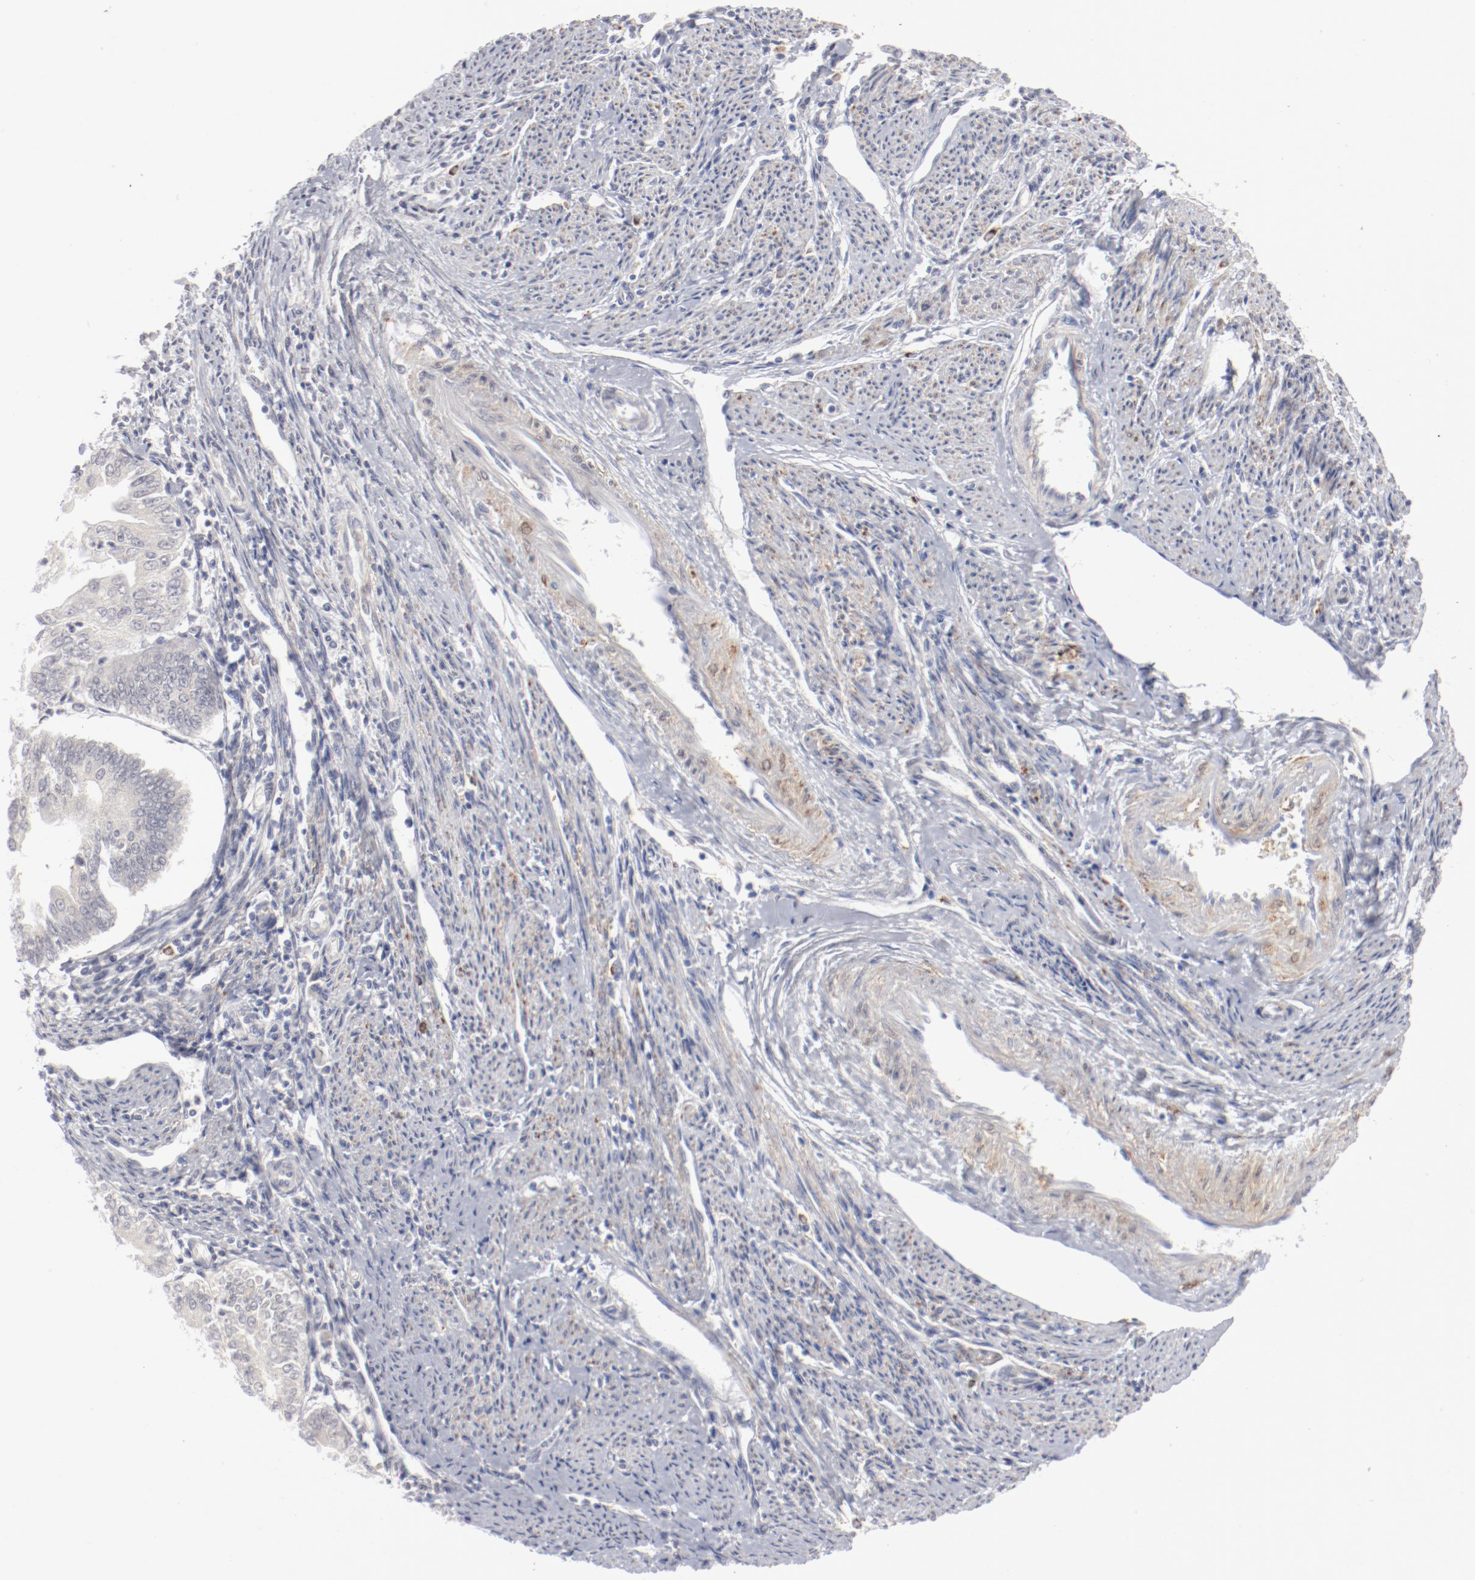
{"staining": {"intensity": "negative", "quantity": "none", "location": "none"}, "tissue": "endometrial cancer", "cell_type": "Tumor cells", "image_type": "cancer", "snomed": [{"axis": "morphology", "description": "Adenocarcinoma, NOS"}, {"axis": "topography", "description": "Endometrium"}], "caption": "There is no significant positivity in tumor cells of endometrial adenocarcinoma. (DAB (3,3'-diaminobenzidine) IHC visualized using brightfield microscopy, high magnification).", "gene": "SH3BGR", "patient": {"sex": "female", "age": 75}}